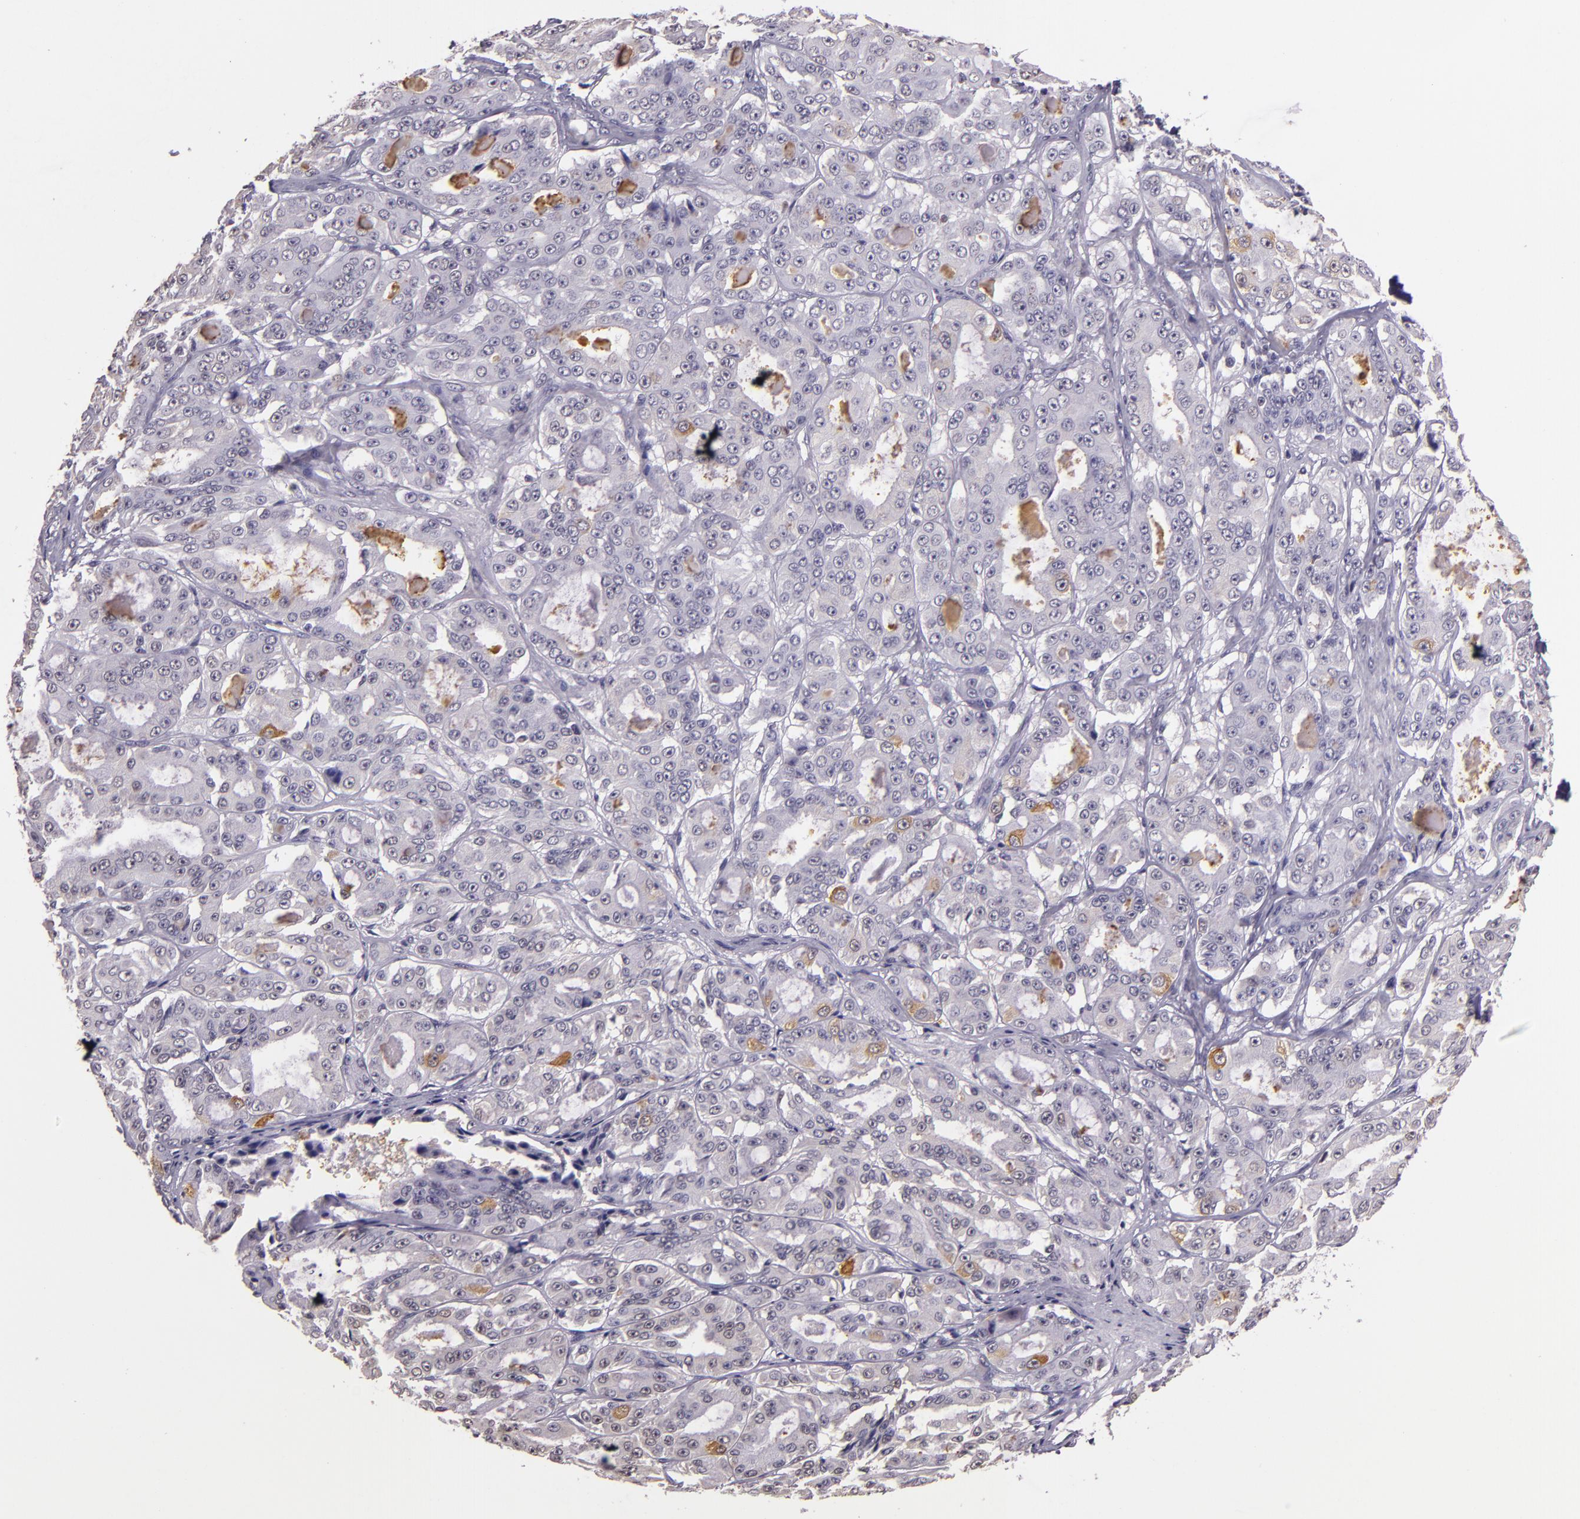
{"staining": {"intensity": "weak", "quantity": "<25%", "location": "cytoplasmic/membranous"}, "tissue": "ovarian cancer", "cell_type": "Tumor cells", "image_type": "cancer", "snomed": [{"axis": "morphology", "description": "Carcinoma, endometroid"}, {"axis": "topography", "description": "Ovary"}], "caption": "High power microscopy photomicrograph of an immunohistochemistry (IHC) photomicrograph of endometroid carcinoma (ovarian), revealing no significant positivity in tumor cells. (Stains: DAB immunohistochemistry (IHC) with hematoxylin counter stain, Microscopy: brightfield microscopy at high magnification).", "gene": "HSPA8", "patient": {"sex": "female", "age": 61}}